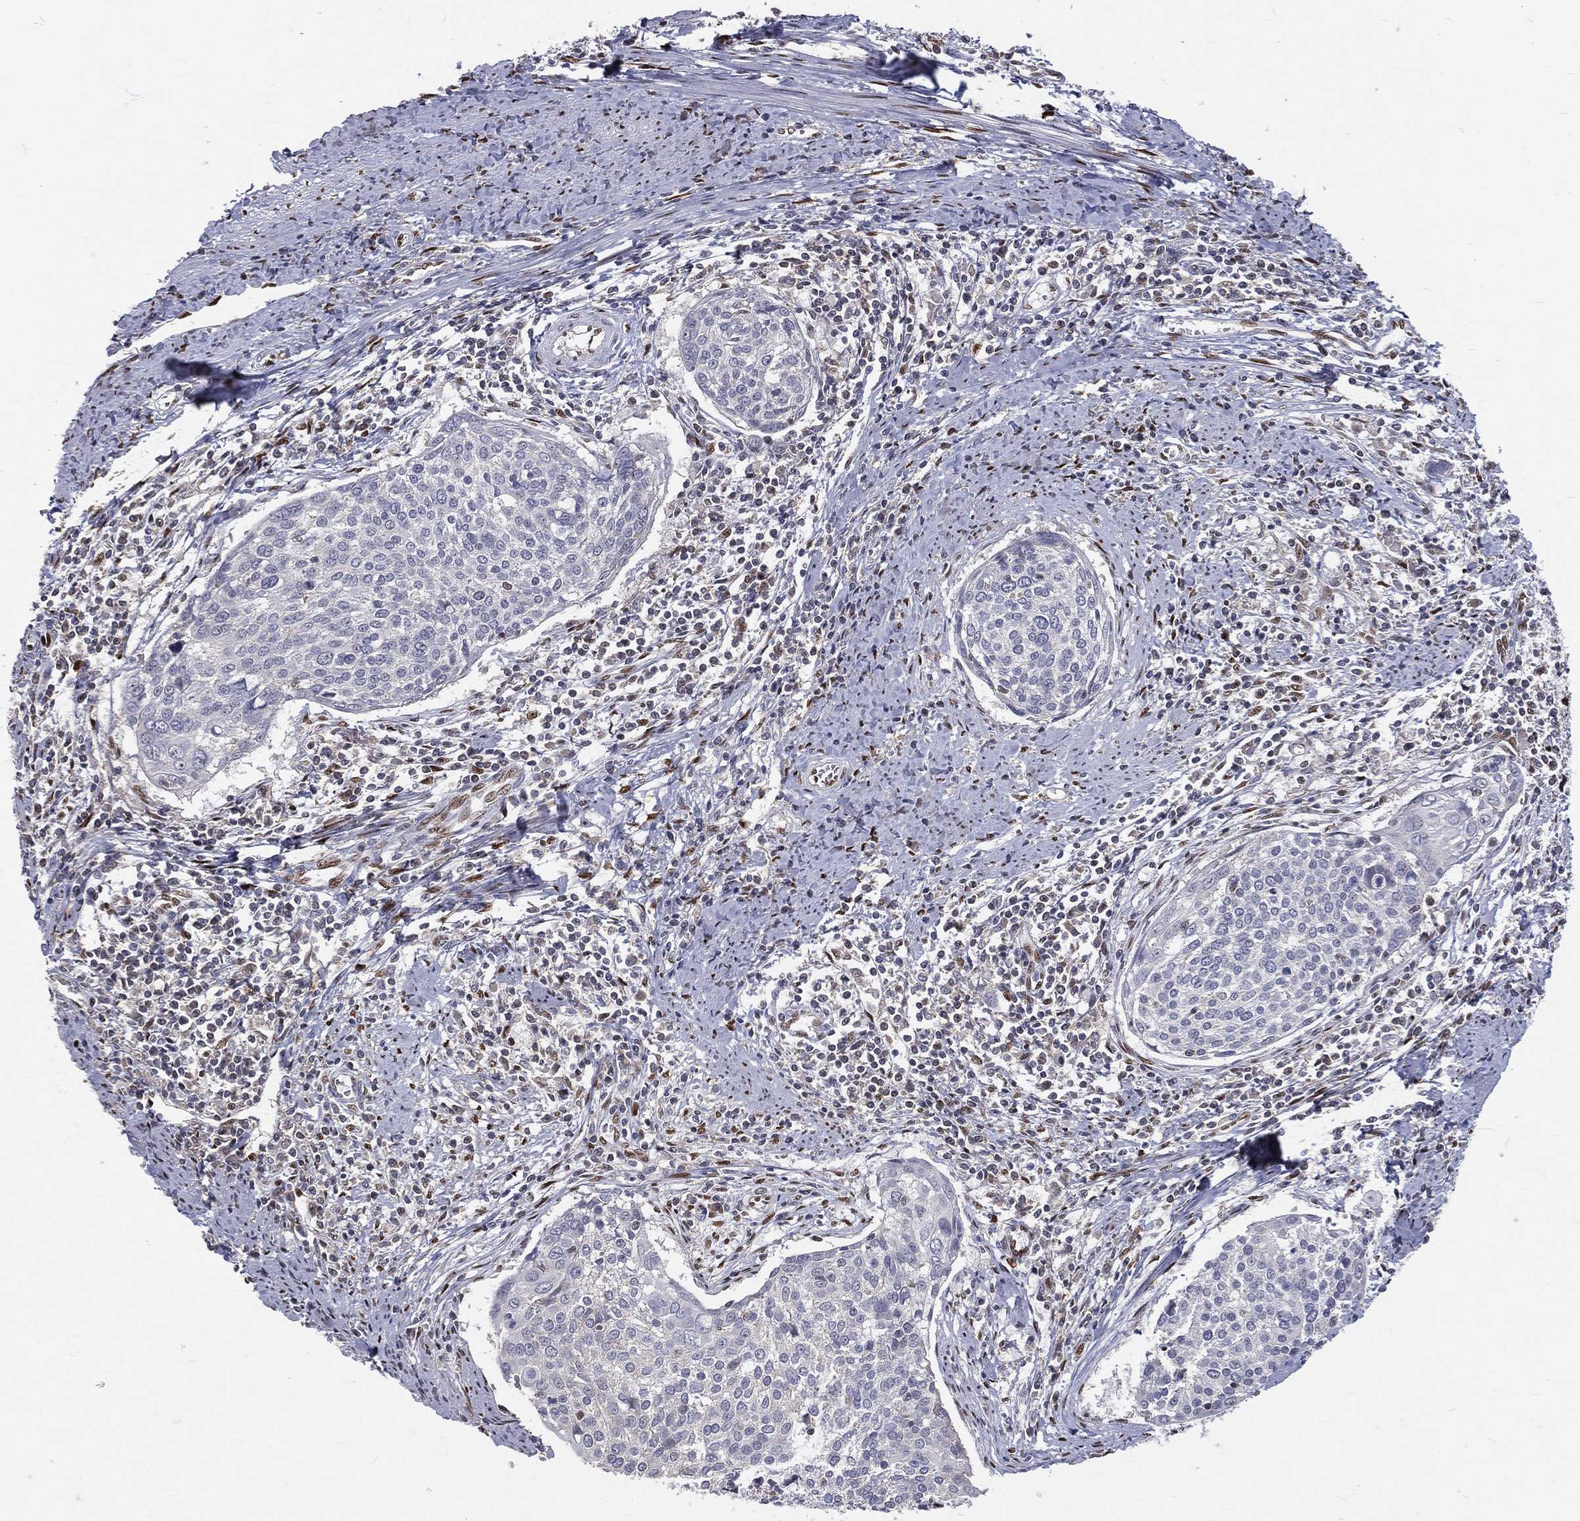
{"staining": {"intensity": "negative", "quantity": "none", "location": "none"}, "tissue": "cervical cancer", "cell_type": "Tumor cells", "image_type": "cancer", "snomed": [{"axis": "morphology", "description": "Squamous cell carcinoma, NOS"}, {"axis": "topography", "description": "Cervix"}], "caption": "Immunohistochemistry micrograph of cervical cancer (squamous cell carcinoma) stained for a protein (brown), which shows no staining in tumor cells.", "gene": "ZEB1", "patient": {"sex": "female", "age": 39}}